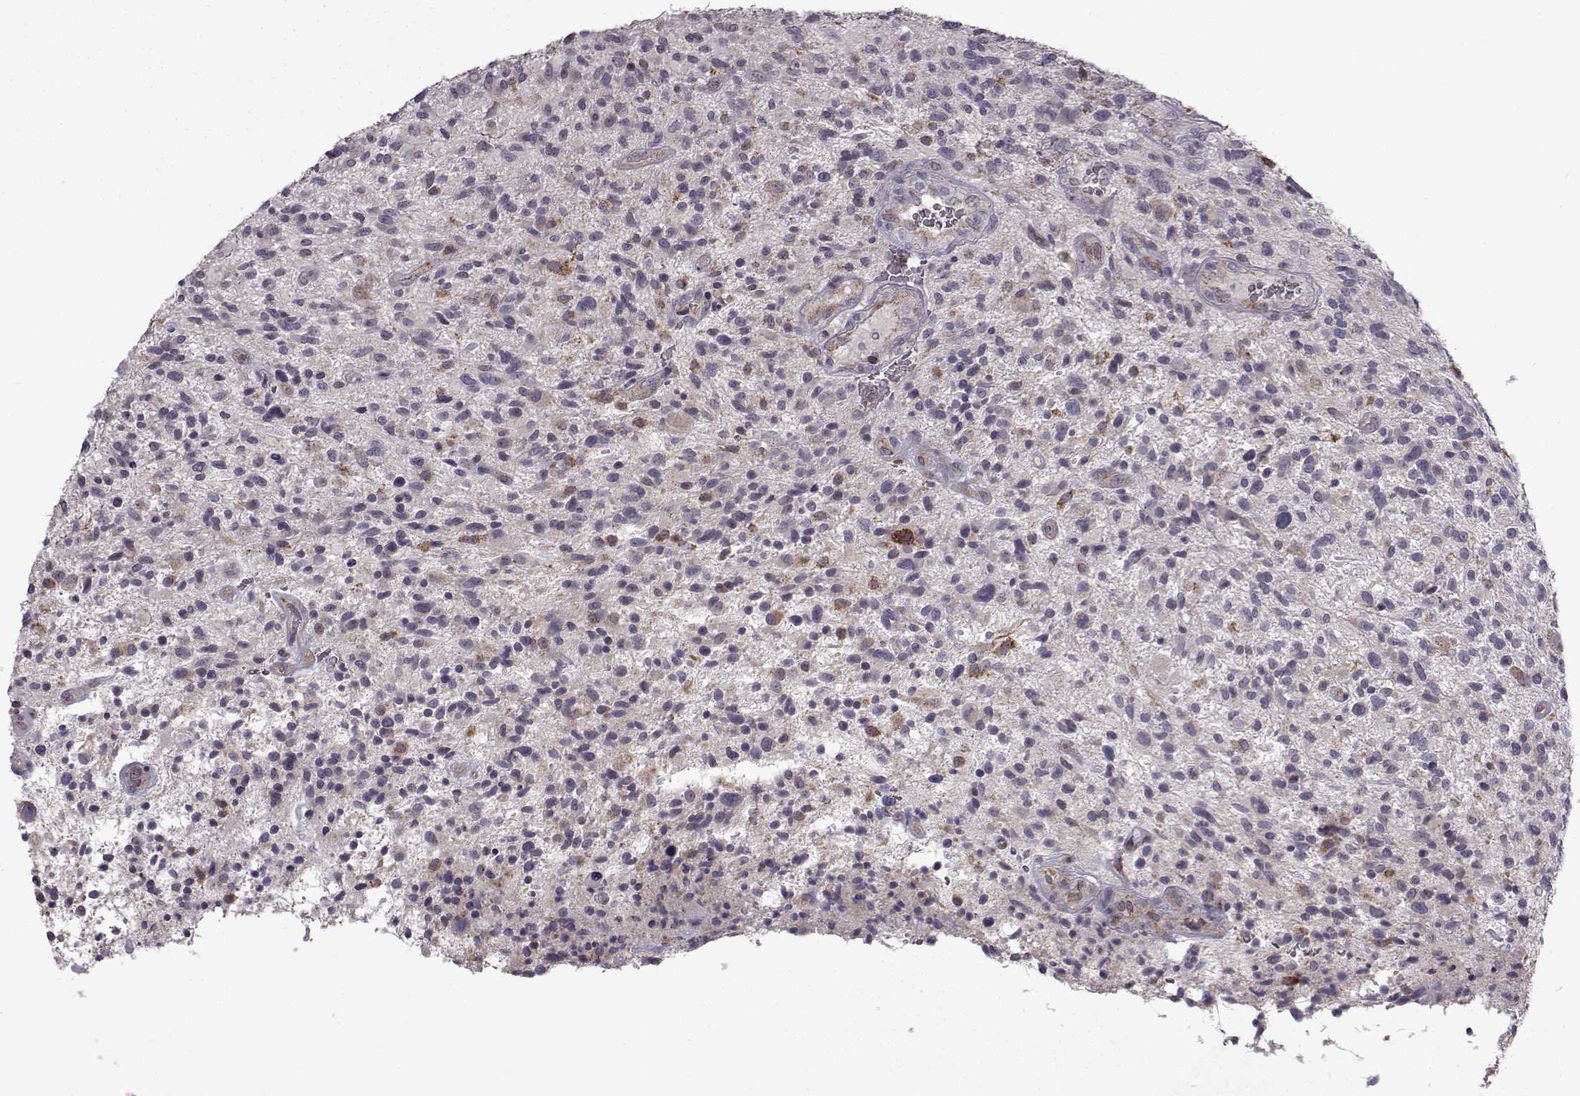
{"staining": {"intensity": "weak", "quantity": "<25%", "location": "cytoplasmic/membranous"}, "tissue": "glioma", "cell_type": "Tumor cells", "image_type": "cancer", "snomed": [{"axis": "morphology", "description": "Glioma, malignant, High grade"}, {"axis": "topography", "description": "Brain"}], "caption": "A high-resolution micrograph shows immunohistochemistry (IHC) staining of malignant glioma (high-grade), which exhibits no significant expression in tumor cells.", "gene": "B3GNT6", "patient": {"sex": "male", "age": 47}}